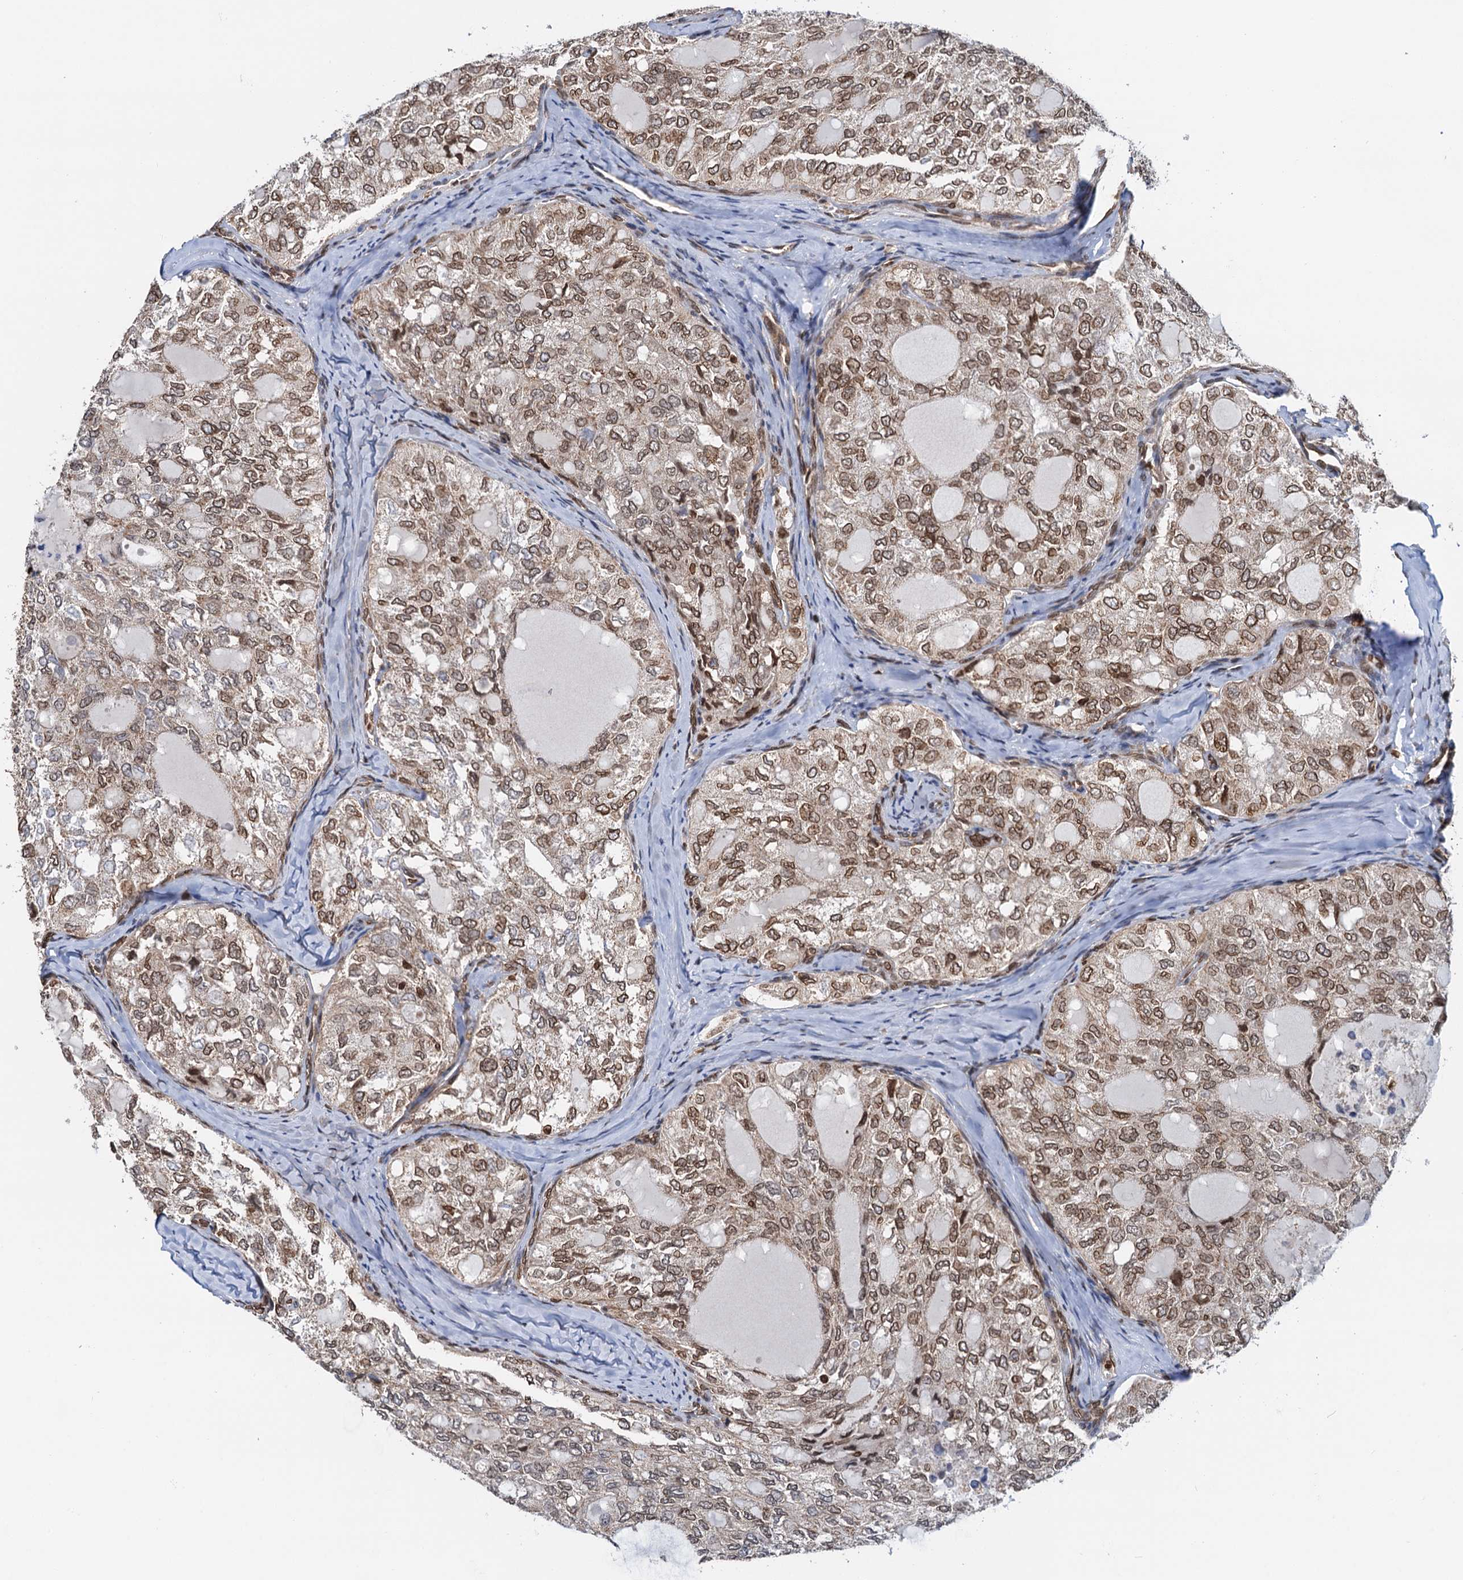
{"staining": {"intensity": "moderate", "quantity": ">75%", "location": "nuclear"}, "tissue": "thyroid cancer", "cell_type": "Tumor cells", "image_type": "cancer", "snomed": [{"axis": "morphology", "description": "Follicular adenoma carcinoma, NOS"}, {"axis": "topography", "description": "Thyroid gland"}], "caption": "This micrograph displays immunohistochemistry (IHC) staining of human thyroid cancer, with medium moderate nuclear staining in about >75% of tumor cells.", "gene": "ZC3H13", "patient": {"sex": "male", "age": 75}}